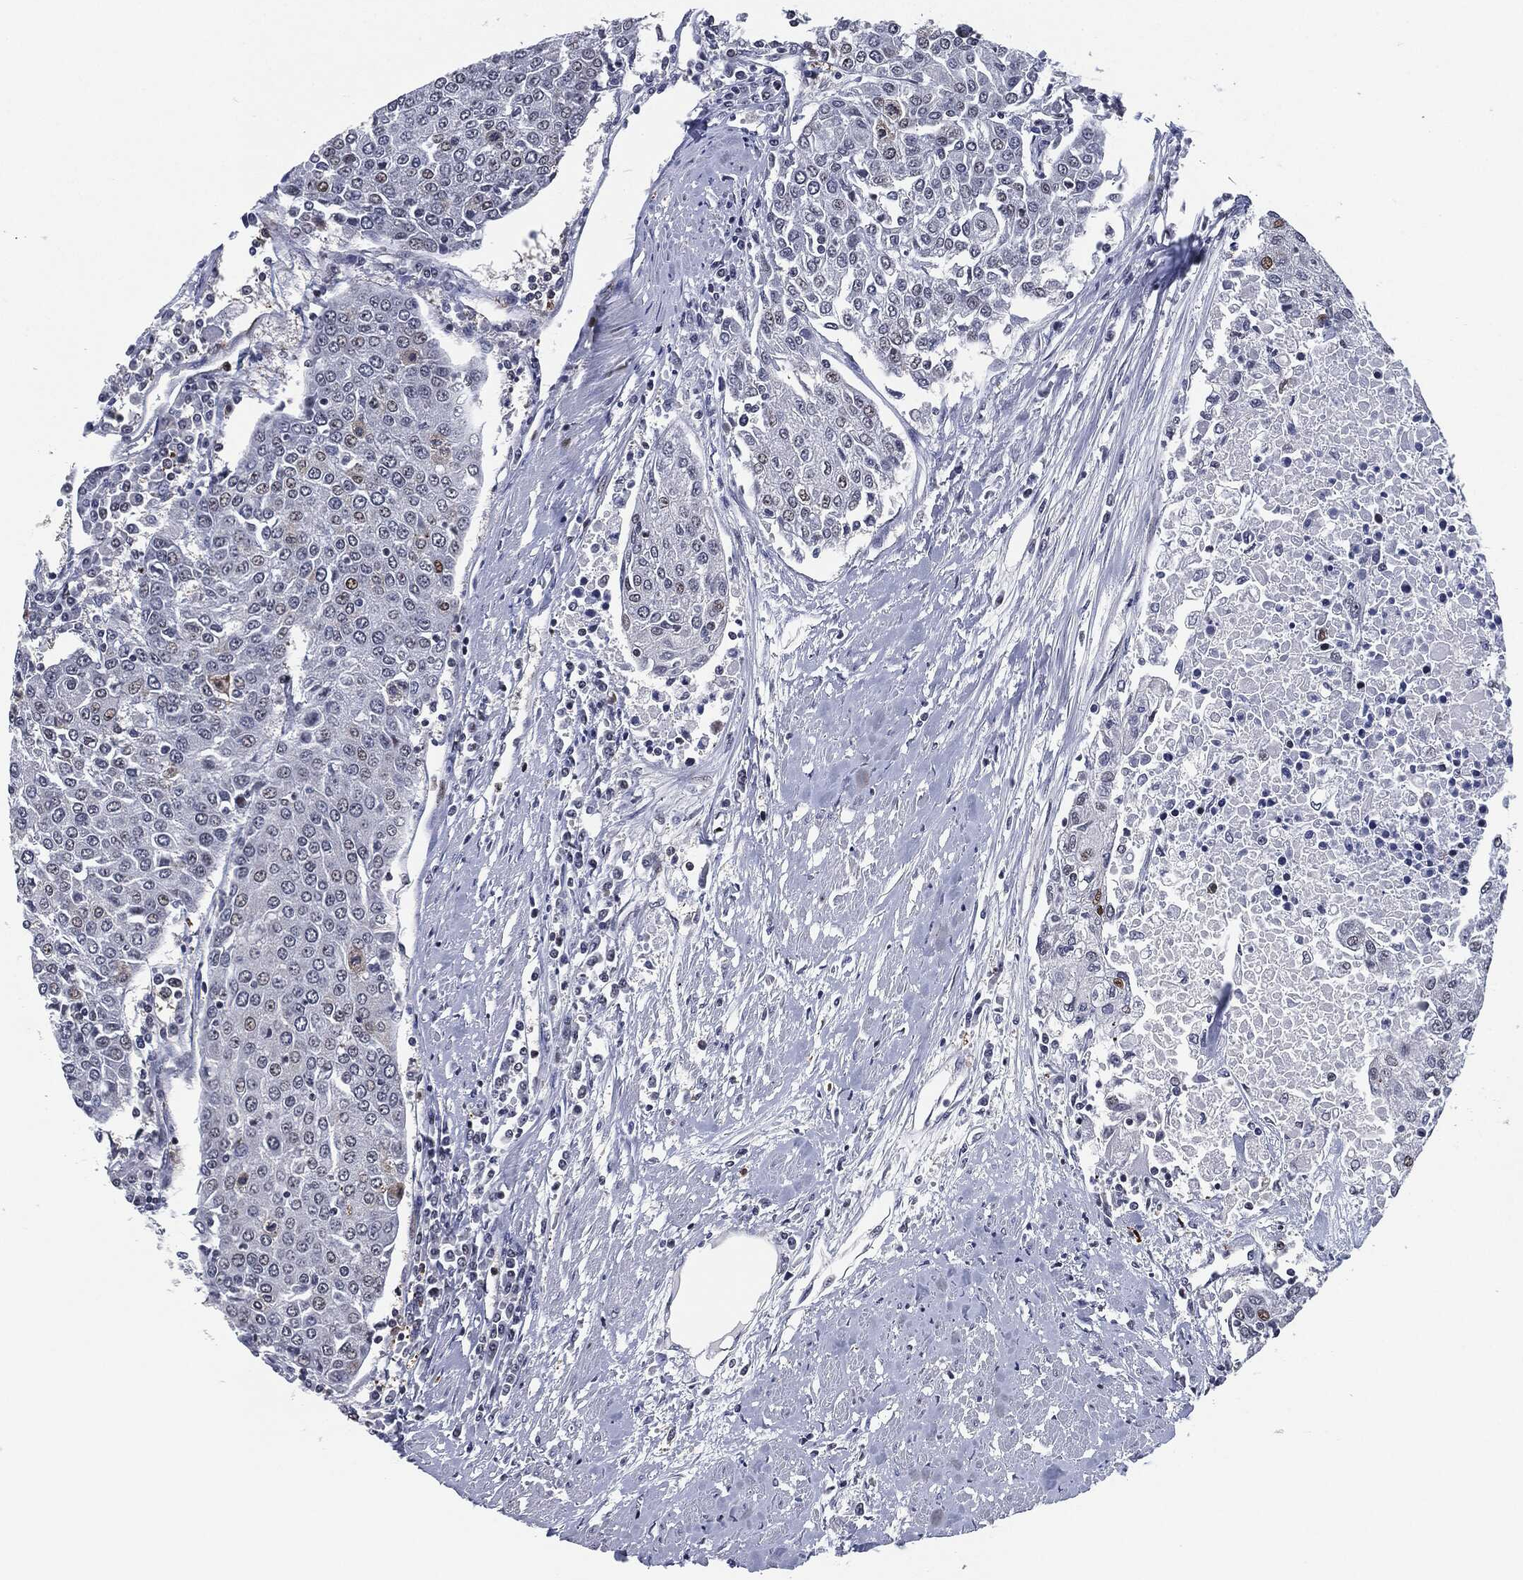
{"staining": {"intensity": "negative", "quantity": "none", "location": "none"}, "tissue": "urothelial cancer", "cell_type": "Tumor cells", "image_type": "cancer", "snomed": [{"axis": "morphology", "description": "Urothelial carcinoma, High grade"}, {"axis": "topography", "description": "Urinary bladder"}], "caption": "Immunohistochemical staining of urothelial cancer demonstrates no significant staining in tumor cells. Nuclei are stained in blue.", "gene": "AKT2", "patient": {"sex": "female", "age": 85}}